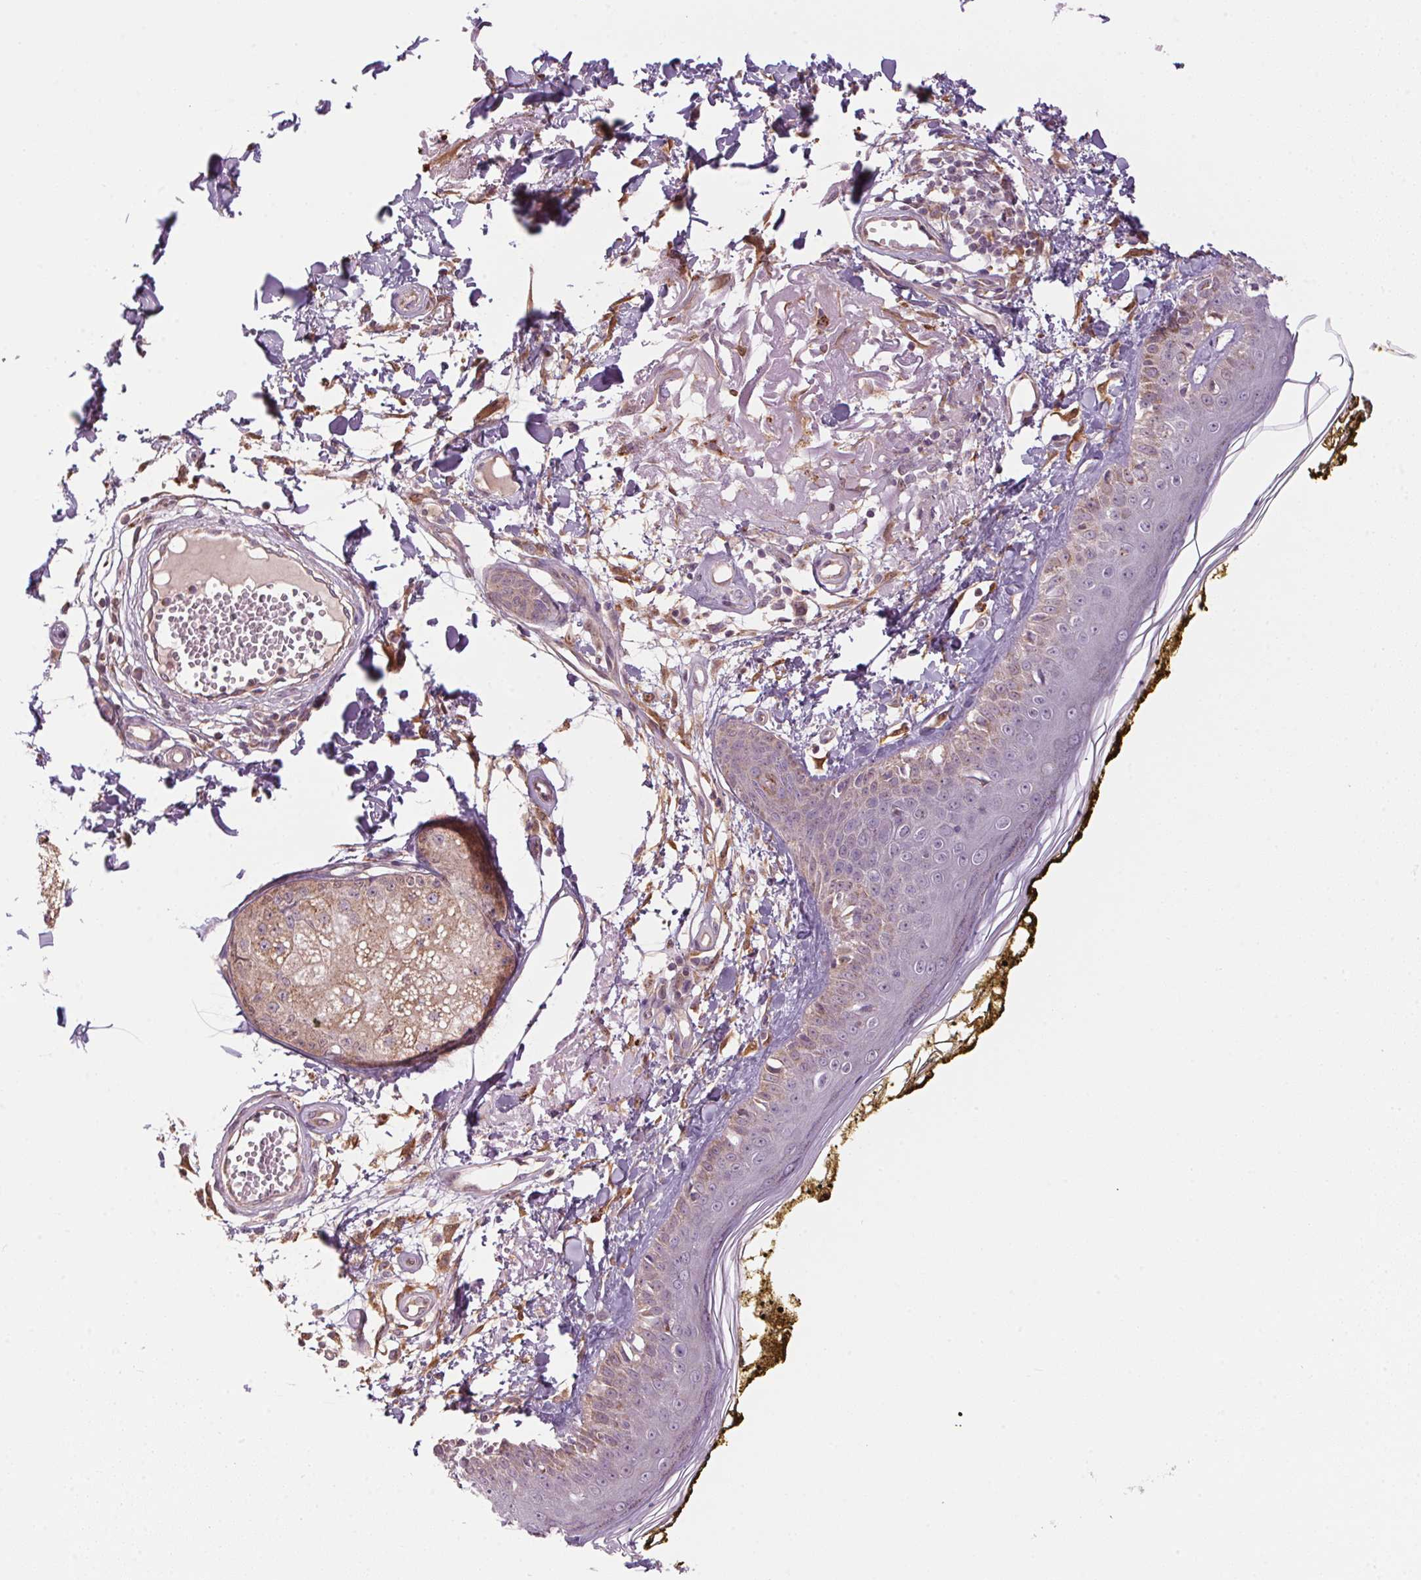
{"staining": {"intensity": "weak", "quantity": "<25%", "location": "cytoplasmic/membranous"}, "tissue": "skin", "cell_type": "Fibroblasts", "image_type": "normal", "snomed": [{"axis": "morphology", "description": "Normal tissue, NOS"}, {"axis": "topography", "description": "Skin"}], "caption": "Protein analysis of benign skin reveals no significant positivity in fibroblasts.", "gene": "ADH5", "patient": {"sex": "male", "age": 76}}